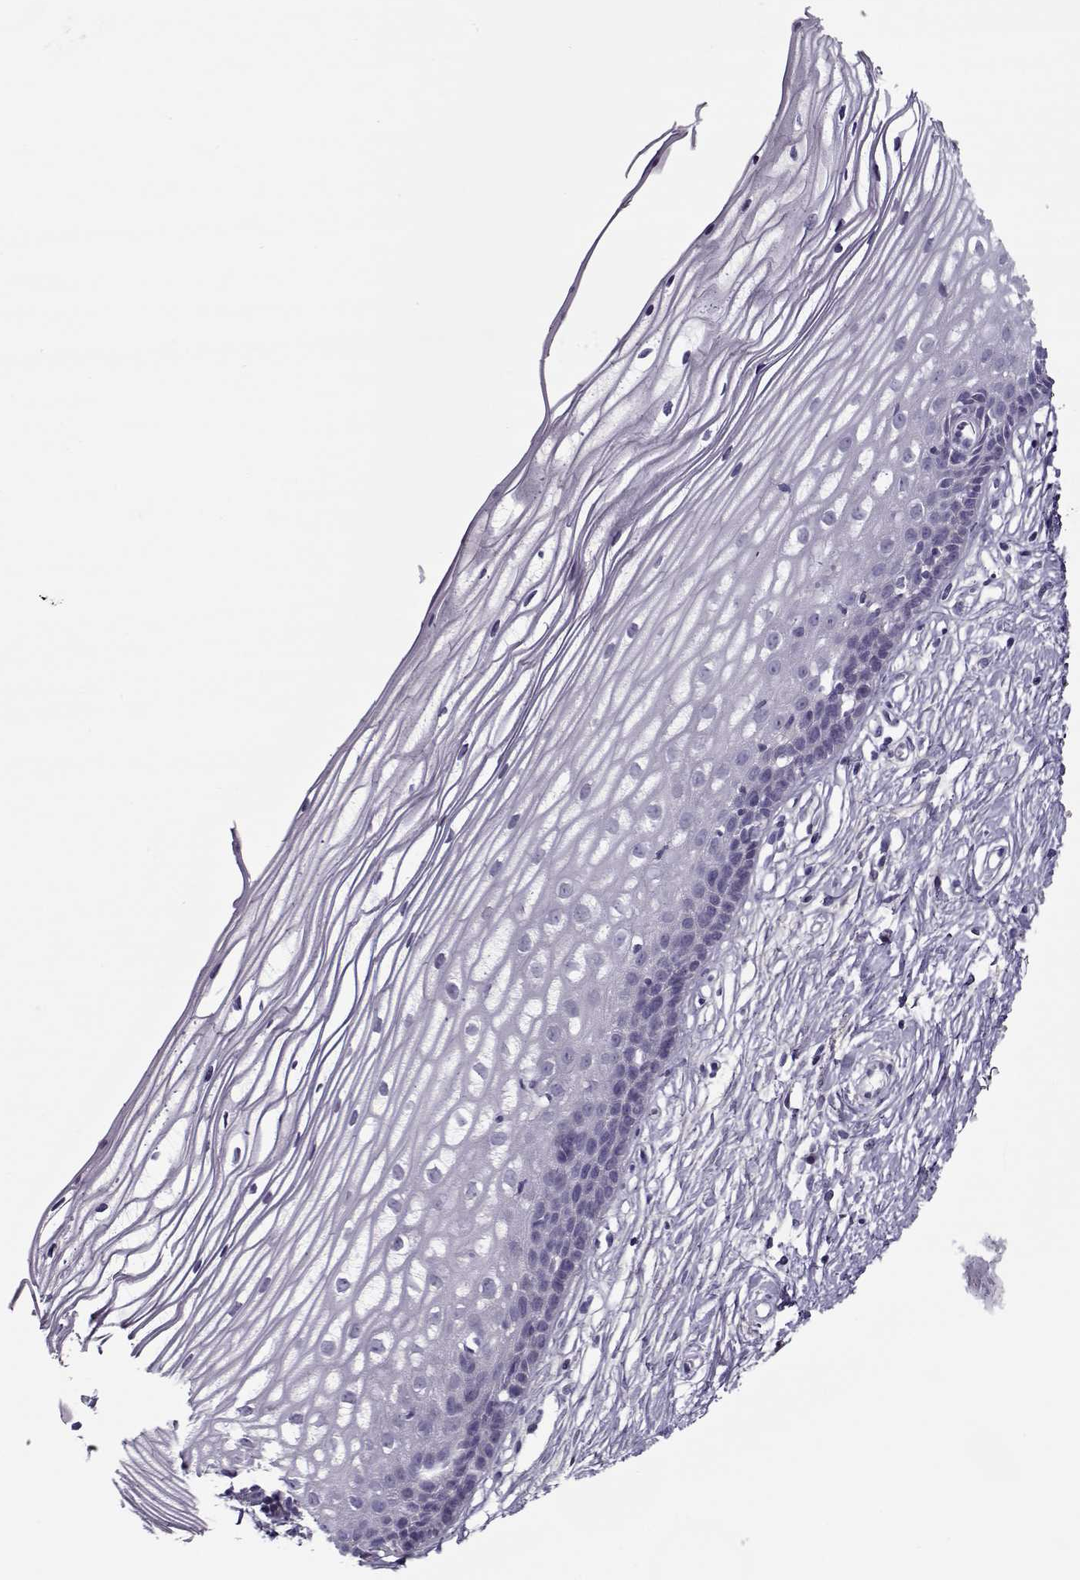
{"staining": {"intensity": "negative", "quantity": "none", "location": "none"}, "tissue": "cervix", "cell_type": "Glandular cells", "image_type": "normal", "snomed": [{"axis": "morphology", "description": "Normal tissue, NOS"}, {"axis": "topography", "description": "Cervix"}], "caption": "Immunohistochemistry (IHC) photomicrograph of unremarkable human cervix stained for a protein (brown), which reveals no positivity in glandular cells. The staining was performed using DAB to visualize the protein expression in brown, while the nuclei were stained in blue with hematoxylin (Magnification: 20x).", "gene": "PP2D1", "patient": {"sex": "female", "age": 40}}